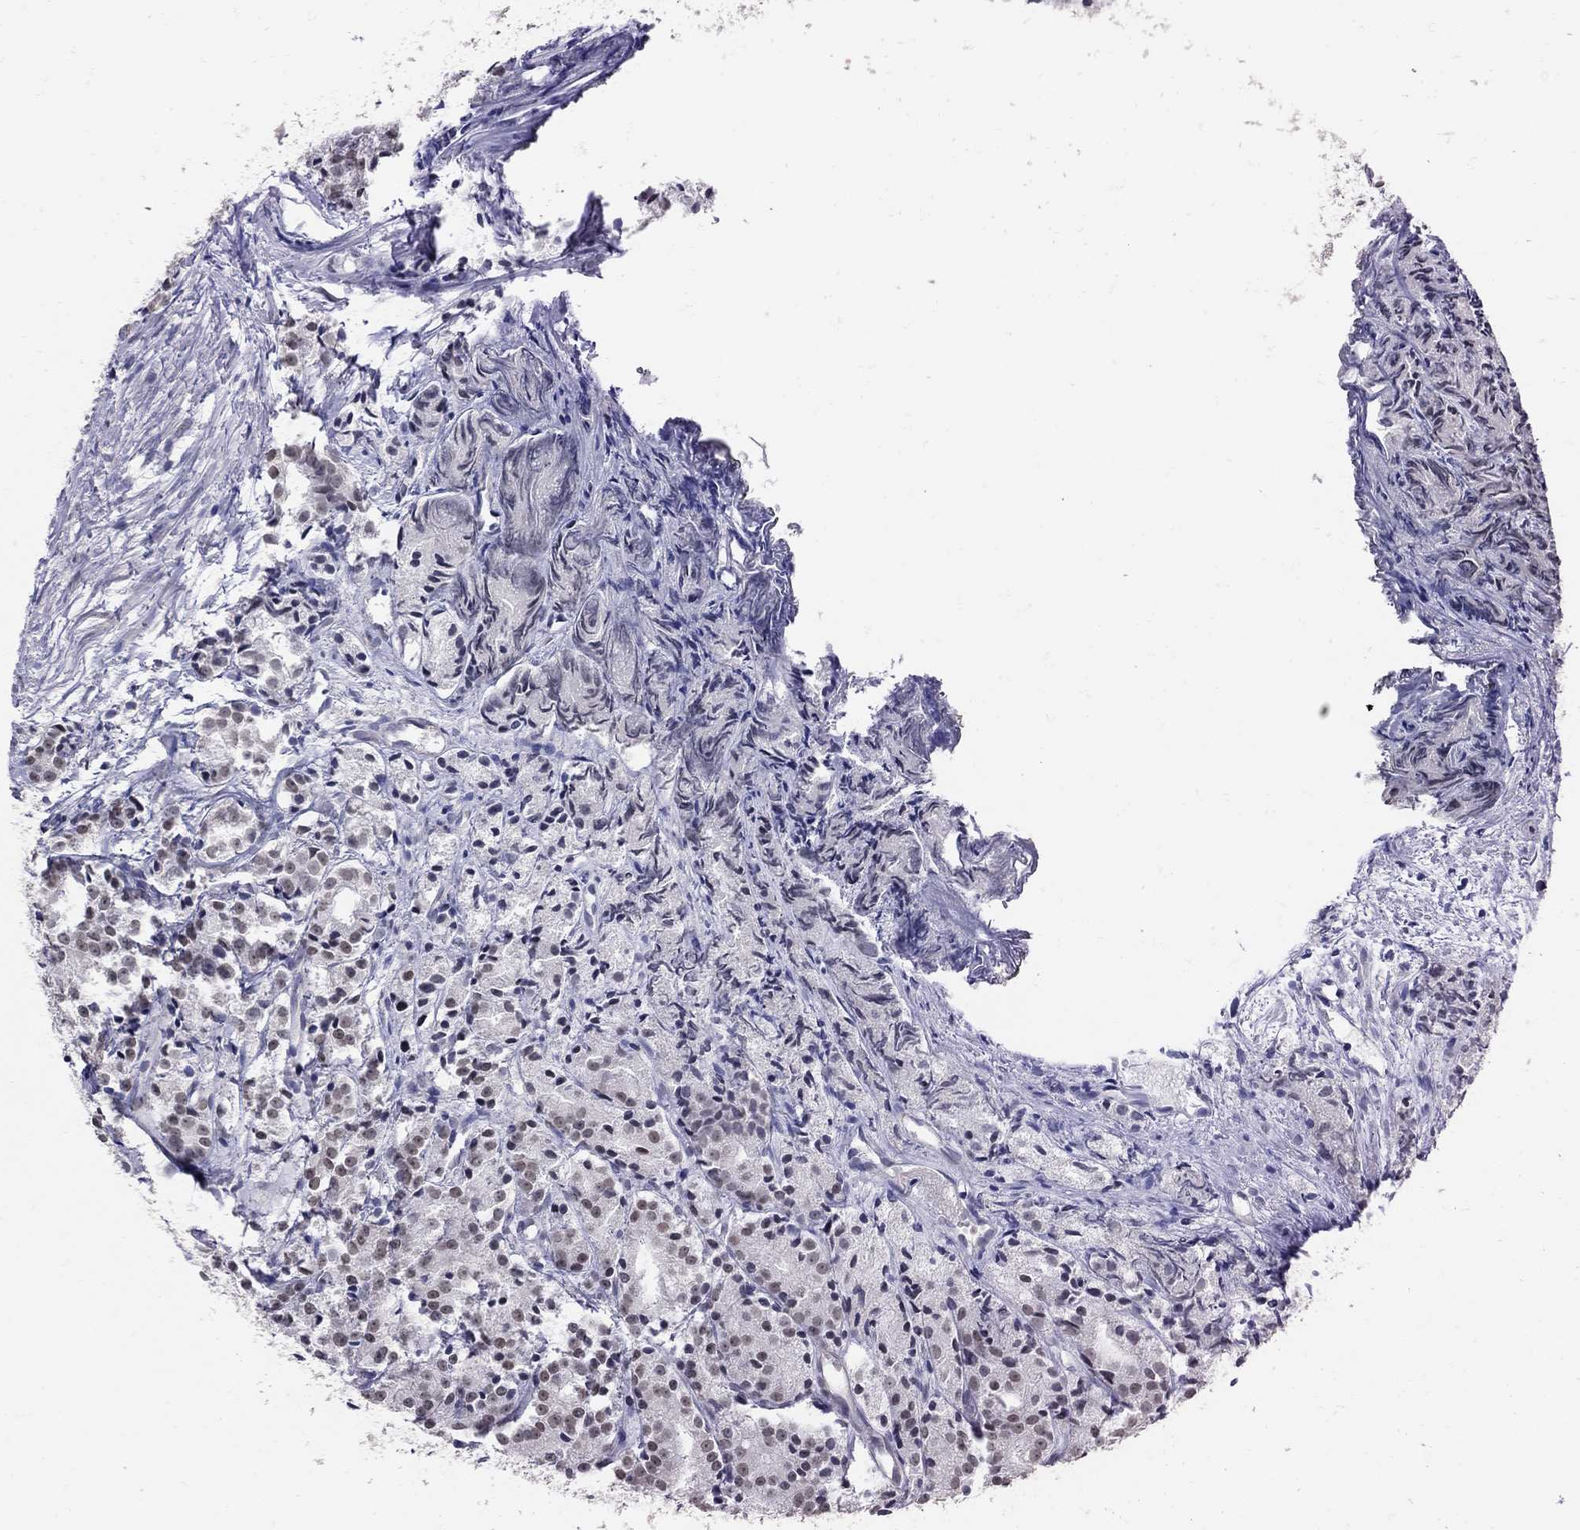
{"staining": {"intensity": "negative", "quantity": "none", "location": "none"}, "tissue": "prostate cancer", "cell_type": "Tumor cells", "image_type": "cancer", "snomed": [{"axis": "morphology", "description": "Adenocarcinoma, Medium grade"}, {"axis": "topography", "description": "Prostate"}], "caption": "DAB immunohistochemical staining of prostate cancer (adenocarcinoma (medium-grade)) shows no significant staining in tumor cells. The staining was performed using DAB (3,3'-diaminobenzidine) to visualize the protein expression in brown, while the nuclei were stained in blue with hematoxylin (Magnification: 20x).", "gene": "KCNN3", "patient": {"sex": "male", "age": 74}}